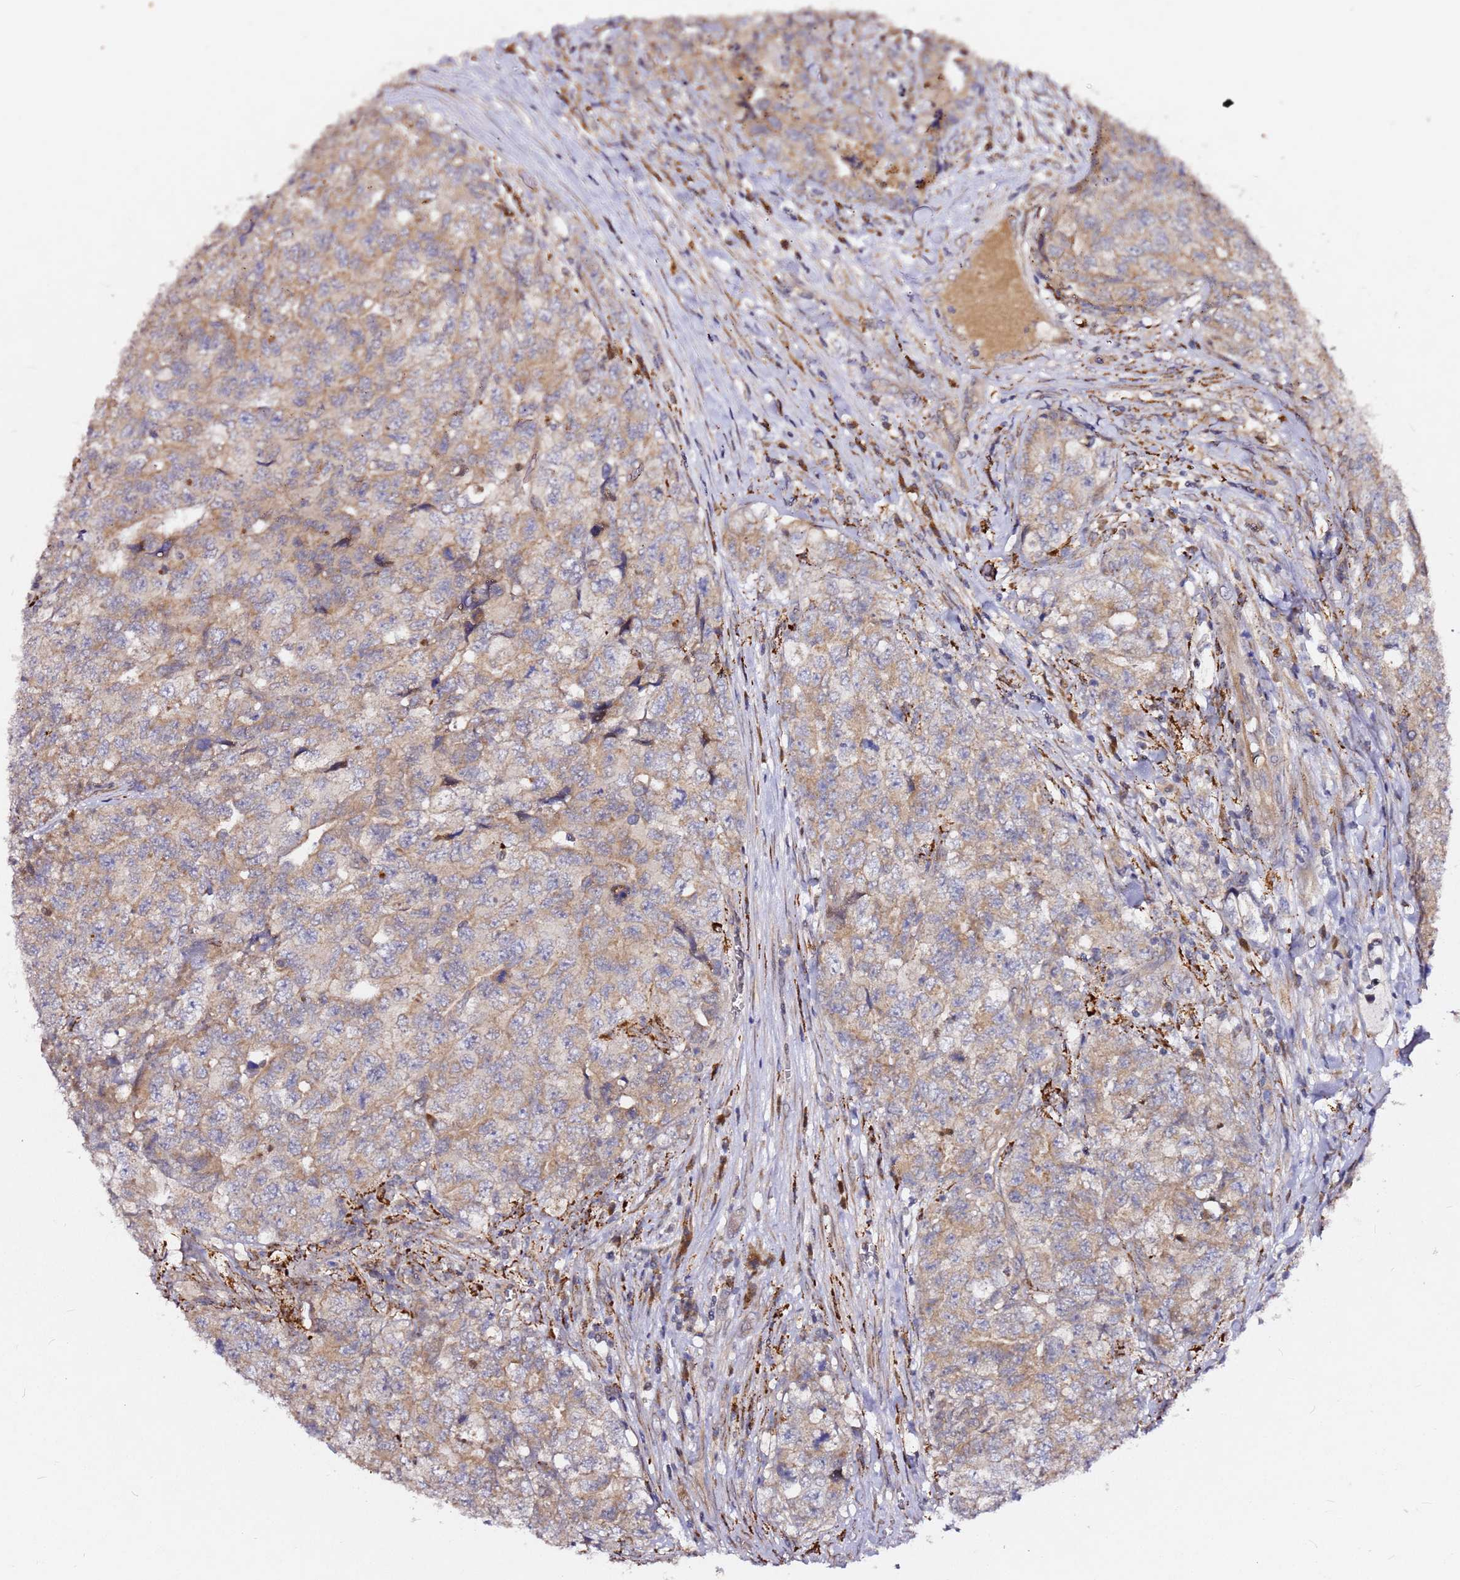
{"staining": {"intensity": "weak", "quantity": "25%-75%", "location": "cytoplasmic/membranous"}, "tissue": "testis cancer", "cell_type": "Tumor cells", "image_type": "cancer", "snomed": [{"axis": "morphology", "description": "Carcinoma, Embryonal, NOS"}, {"axis": "topography", "description": "Testis"}], "caption": "Testis cancer (embryonal carcinoma) stained with IHC demonstrates weak cytoplasmic/membranous positivity in about 25%-75% of tumor cells. Using DAB (brown) and hematoxylin (blue) stains, captured at high magnification using brightfield microscopy.", "gene": "ALG11", "patient": {"sex": "male", "age": 31}}